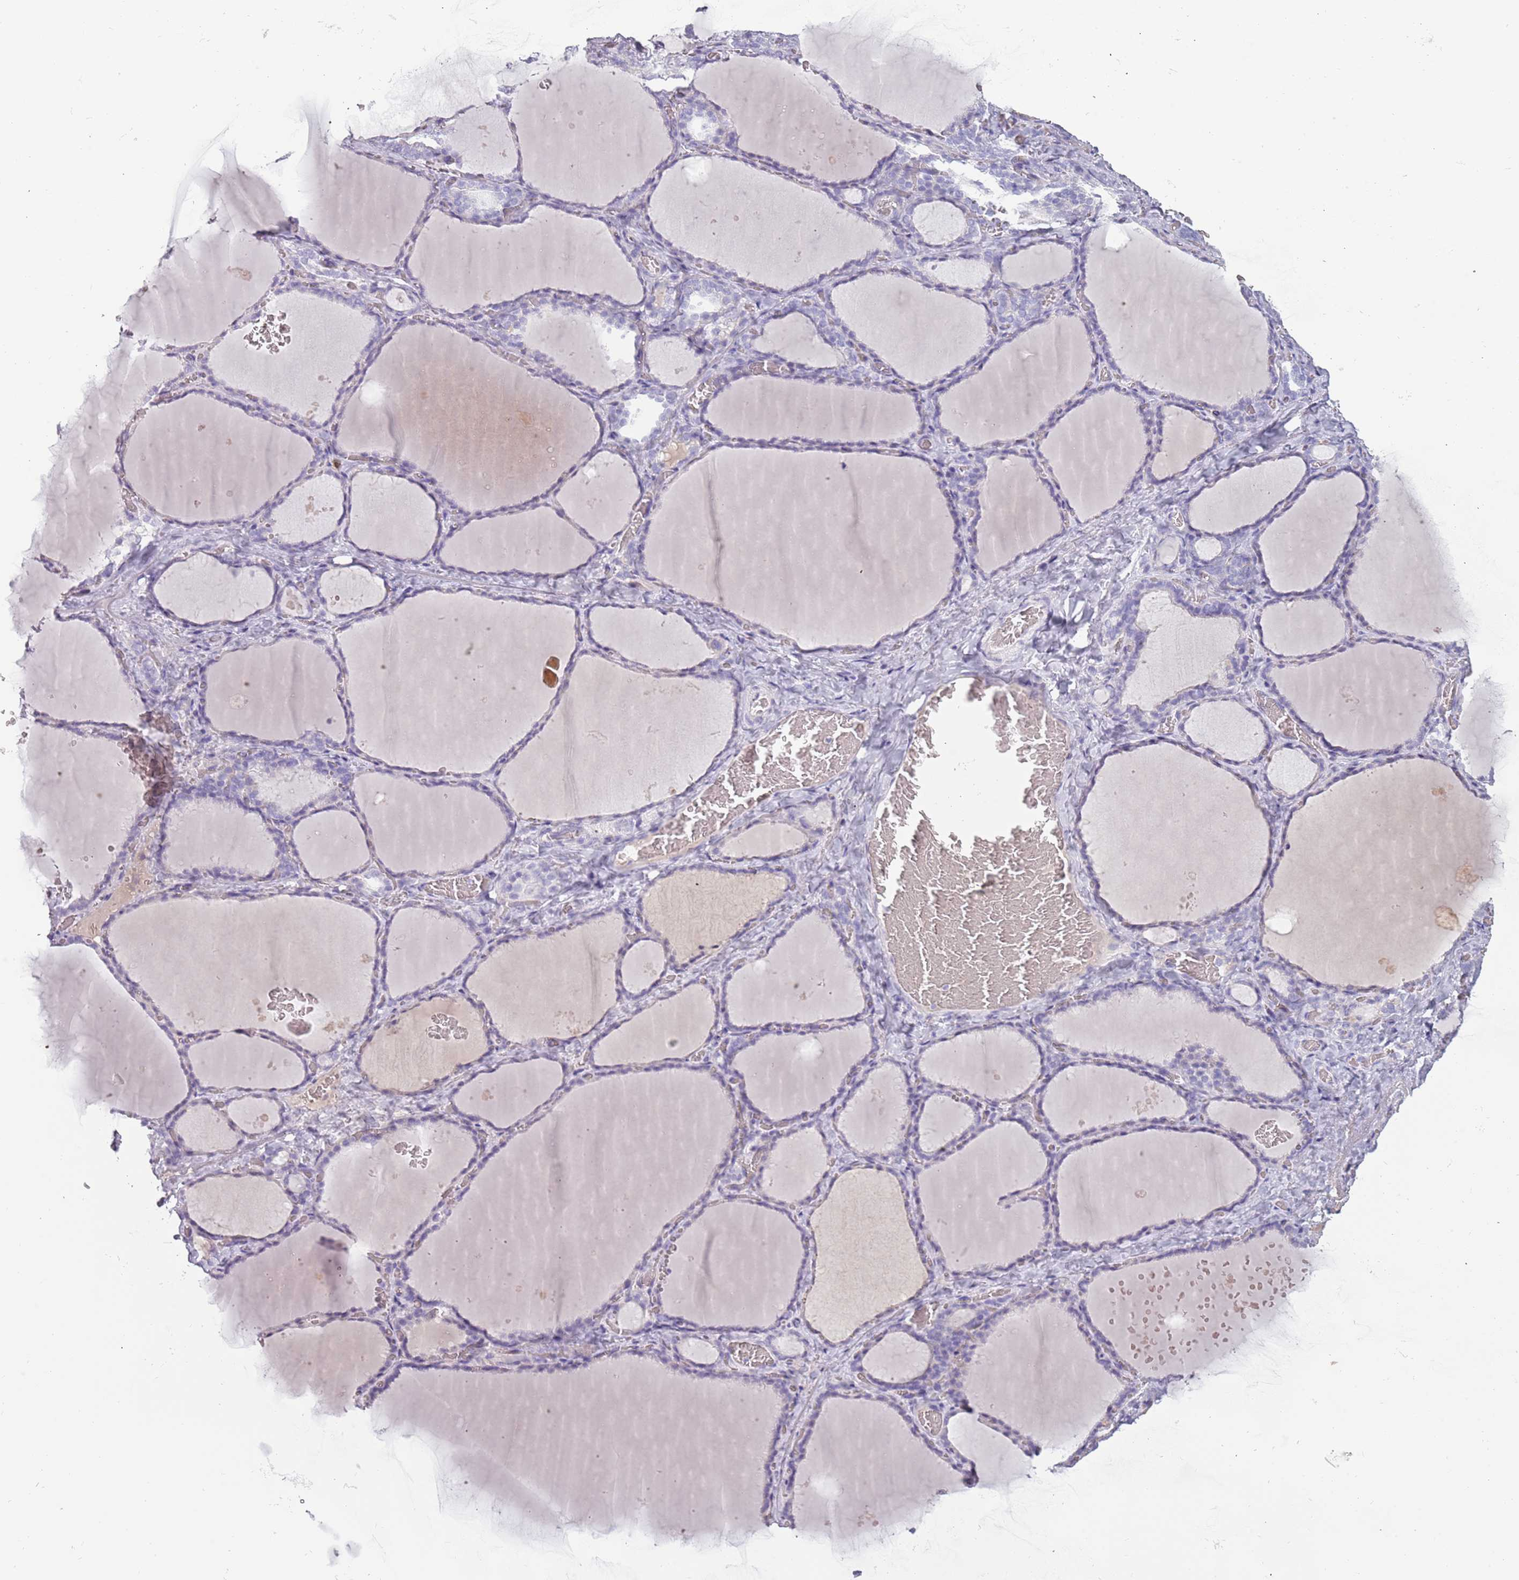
{"staining": {"intensity": "negative", "quantity": "none", "location": "none"}, "tissue": "thyroid gland", "cell_type": "Glandular cells", "image_type": "normal", "snomed": [{"axis": "morphology", "description": "Normal tissue, NOS"}, {"axis": "topography", "description": "Thyroid gland"}], "caption": "Immunohistochemistry (IHC) of unremarkable thyroid gland displays no positivity in glandular cells.", "gene": "TNFRSF6B", "patient": {"sex": "female", "age": 39}}